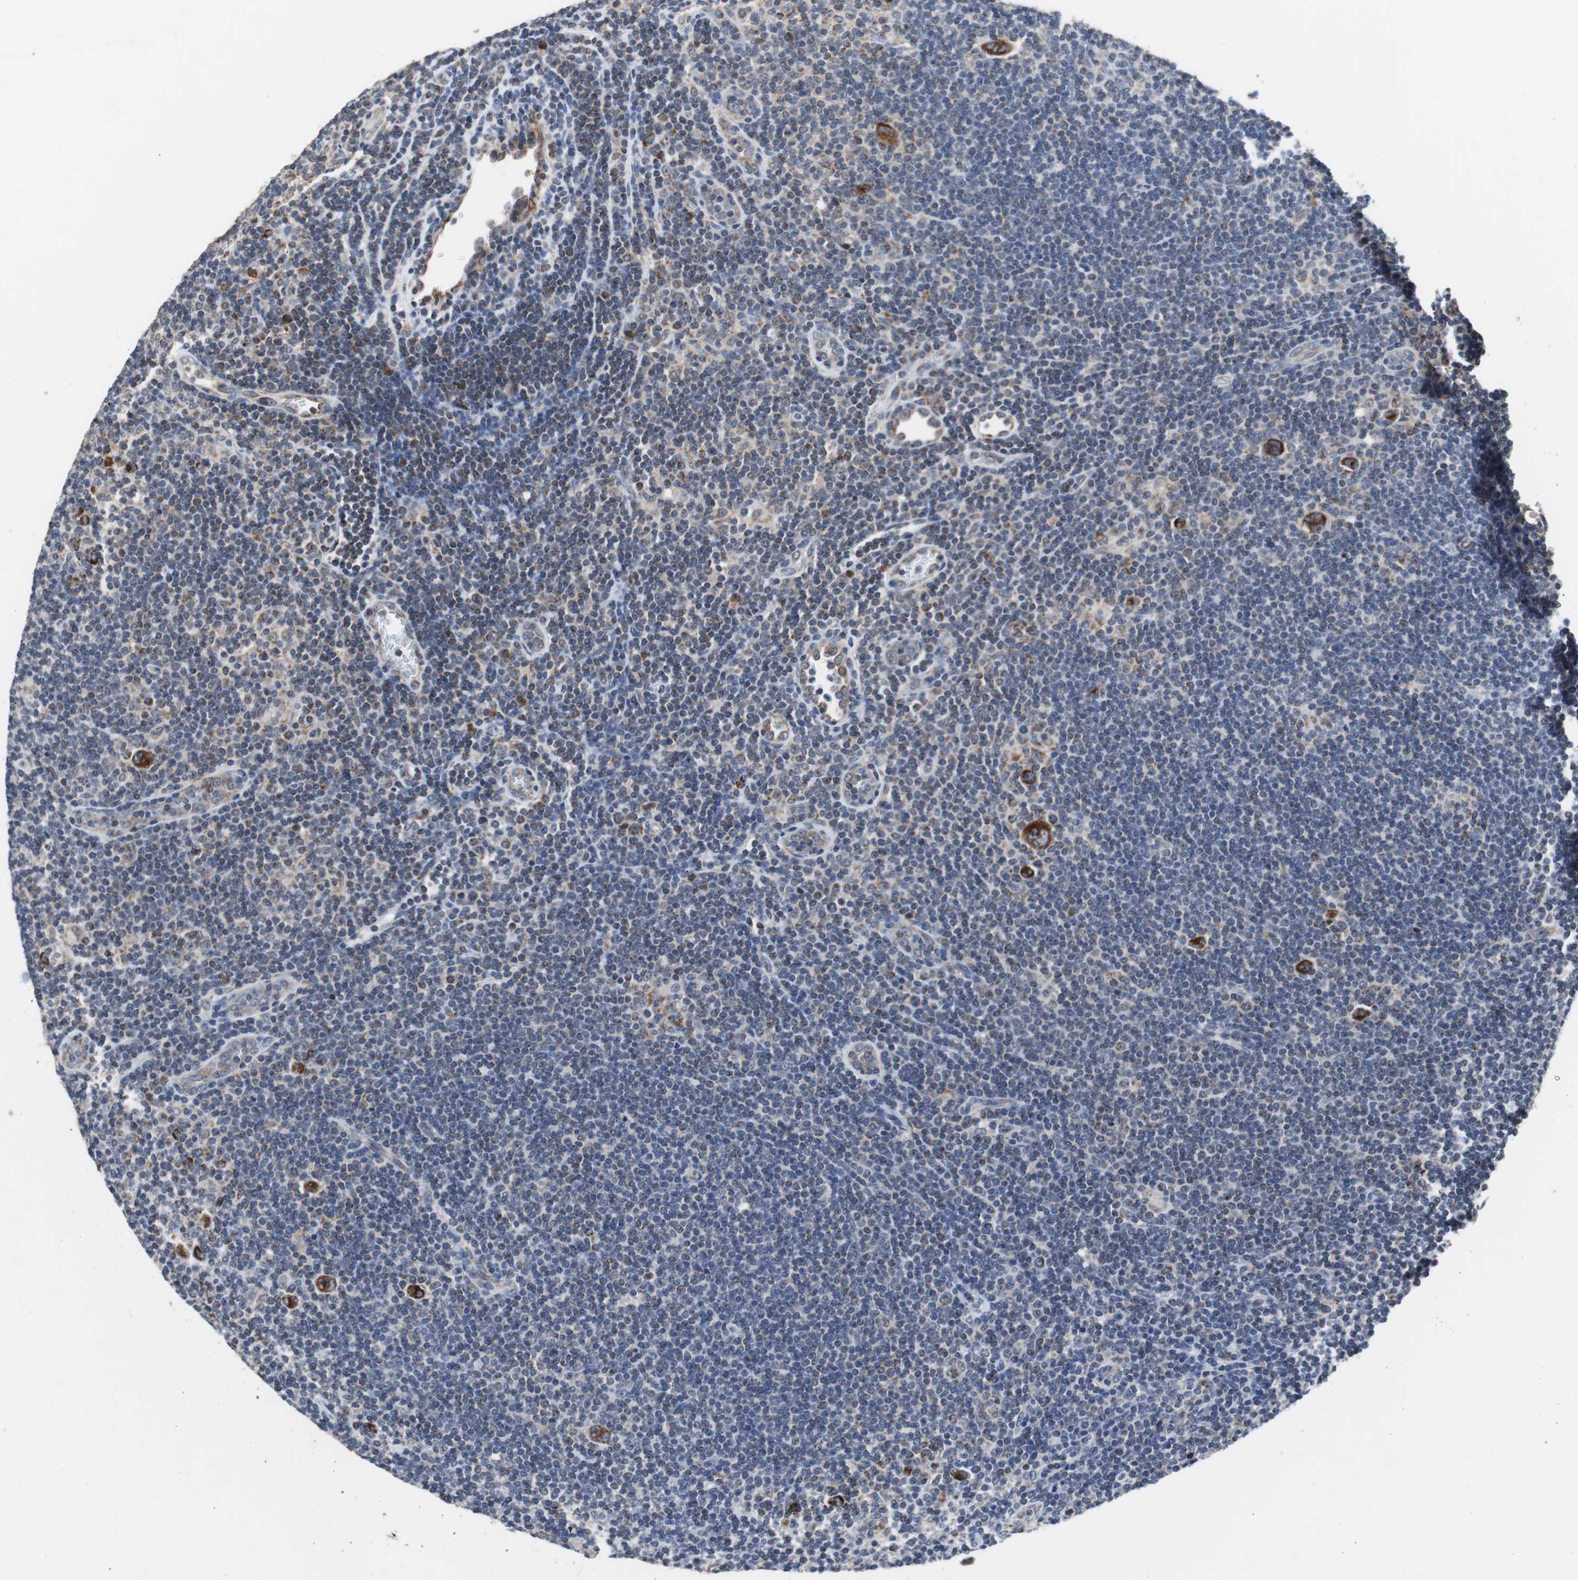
{"staining": {"intensity": "strong", "quantity": "<25%", "location": "cytoplasmic/membranous"}, "tissue": "lymphoma", "cell_type": "Tumor cells", "image_type": "cancer", "snomed": [{"axis": "morphology", "description": "Hodgkin's disease, NOS"}, {"axis": "topography", "description": "Lymph node"}], "caption": "A medium amount of strong cytoplasmic/membranous expression is appreciated in approximately <25% of tumor cells in Hodgkin's disease tissue.", "gene": "PITRM1", "patient": {"sex": "female", "age": 57}}